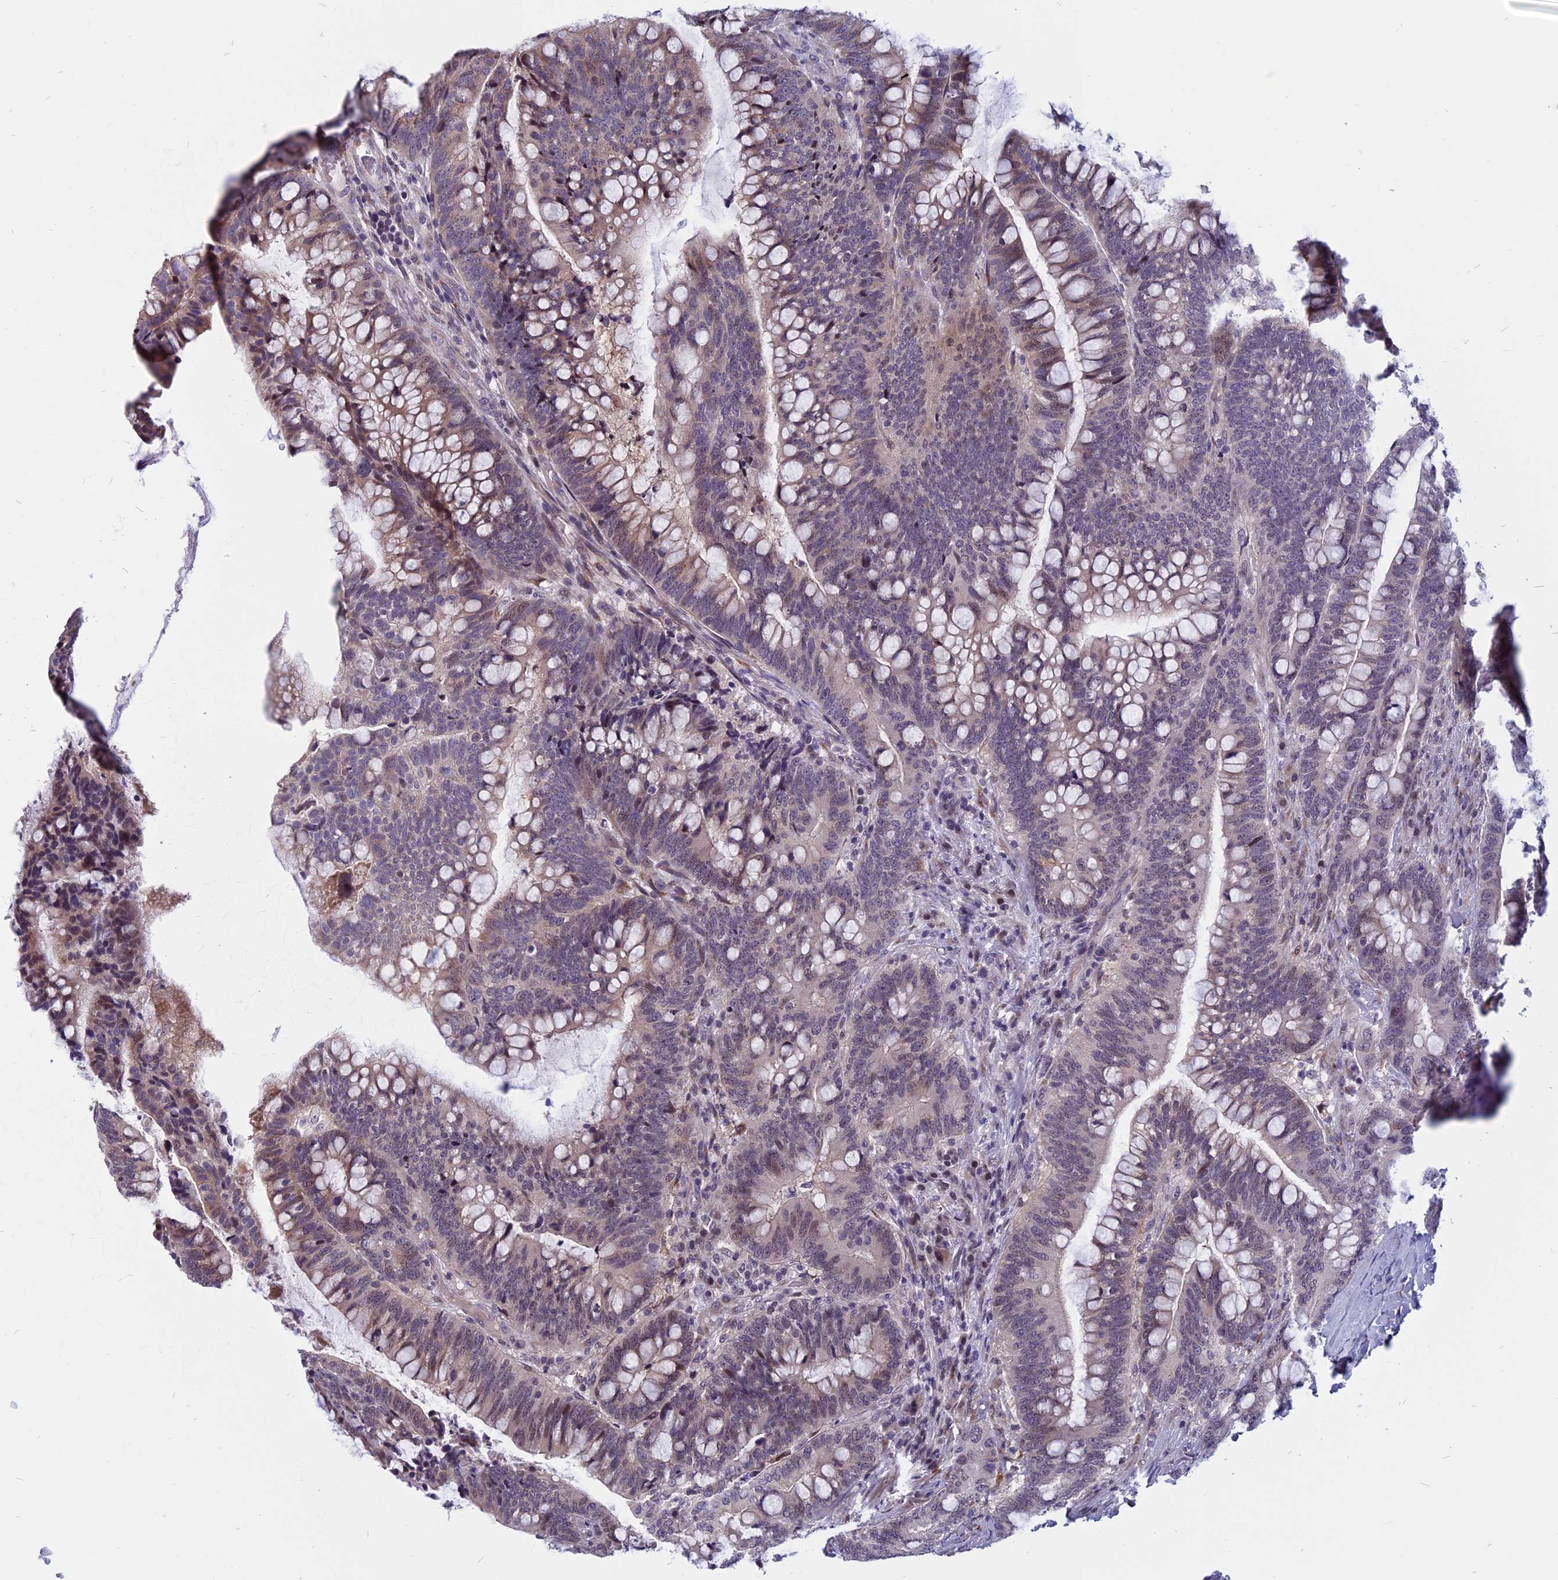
{"staining": {"intensity": "weak", "quantity": "25%-75%", "location": "cytoplasmic/membranous,nuclear"}, "tissue": "colorectal cancer", "cell_type": "Tumor cells", "image_type": "cancer", "snomed": [{"axis": "morphology", "description": "Adenocarcinoma, NOS"}, {"axis": "topography", "description": "Colon"}], "caption": "A micrograph of human adenocarcinoma (colorectal) stained for a protein exhibits weak cytoplasmic/membranous and nuclear brown staining in tumor cells. (IHC, brightfield microscopy, high magnification).", "gene": "CCDC113", "patient": {"sex": "female", "age": 66}}